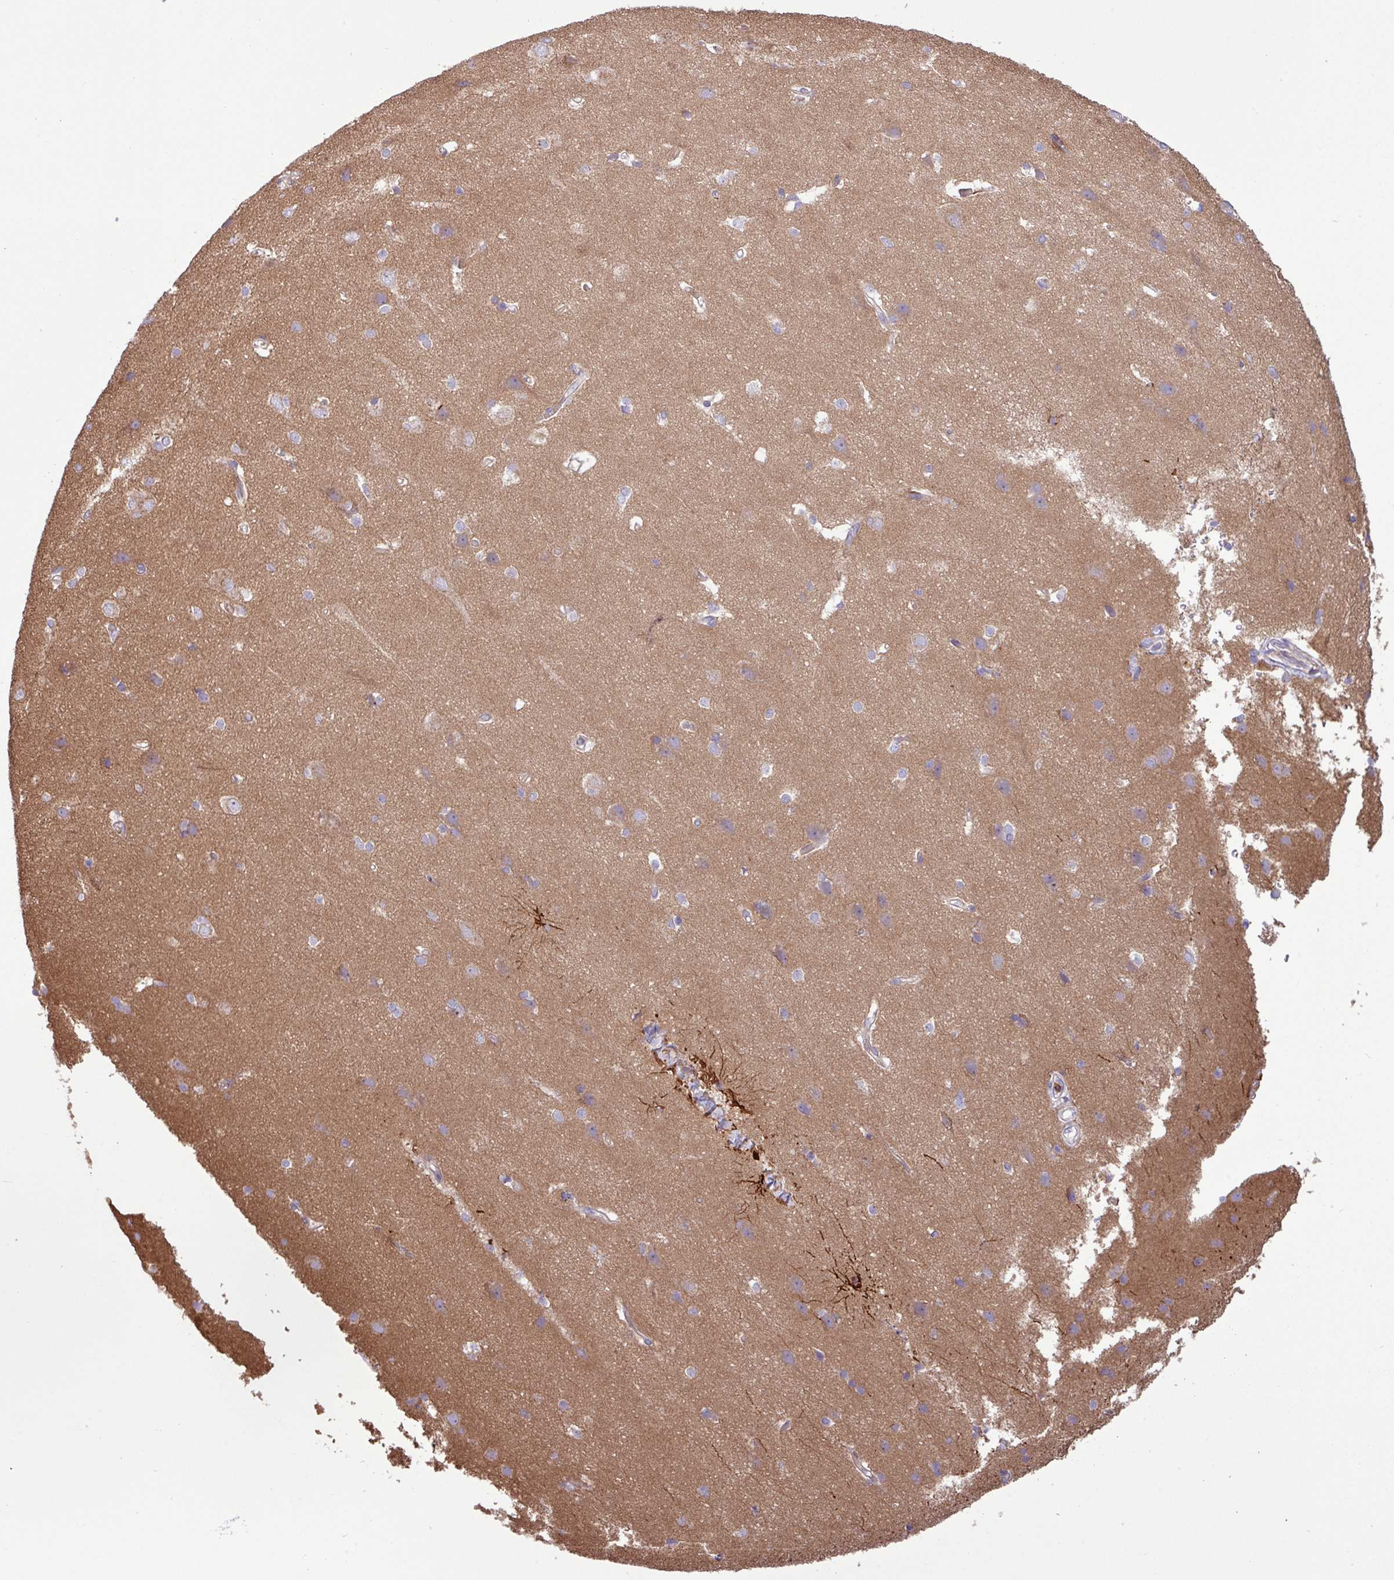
{"staining": {"intensity": "weak", "quantity": ">75%", "location": "cytoplasmic/membranous"}, "tissue": "cerebral cortex", "cell_type": "Endothelial cells", "image_type": "normal", "snomed": [{"axis": "morphology", "description": "Normal tissue, NOS"}, {"axis": "topography", "description": "Cerebral cortex"}], "caption": "Immunohistochemical staining of normal cerebral cortex shows >75% levels of weak cytoplasmic/membranous protein positivity in about >75% of endothelial cells.", "gene": "RAB19", "patient": {"sex": "male", "age": 37}}